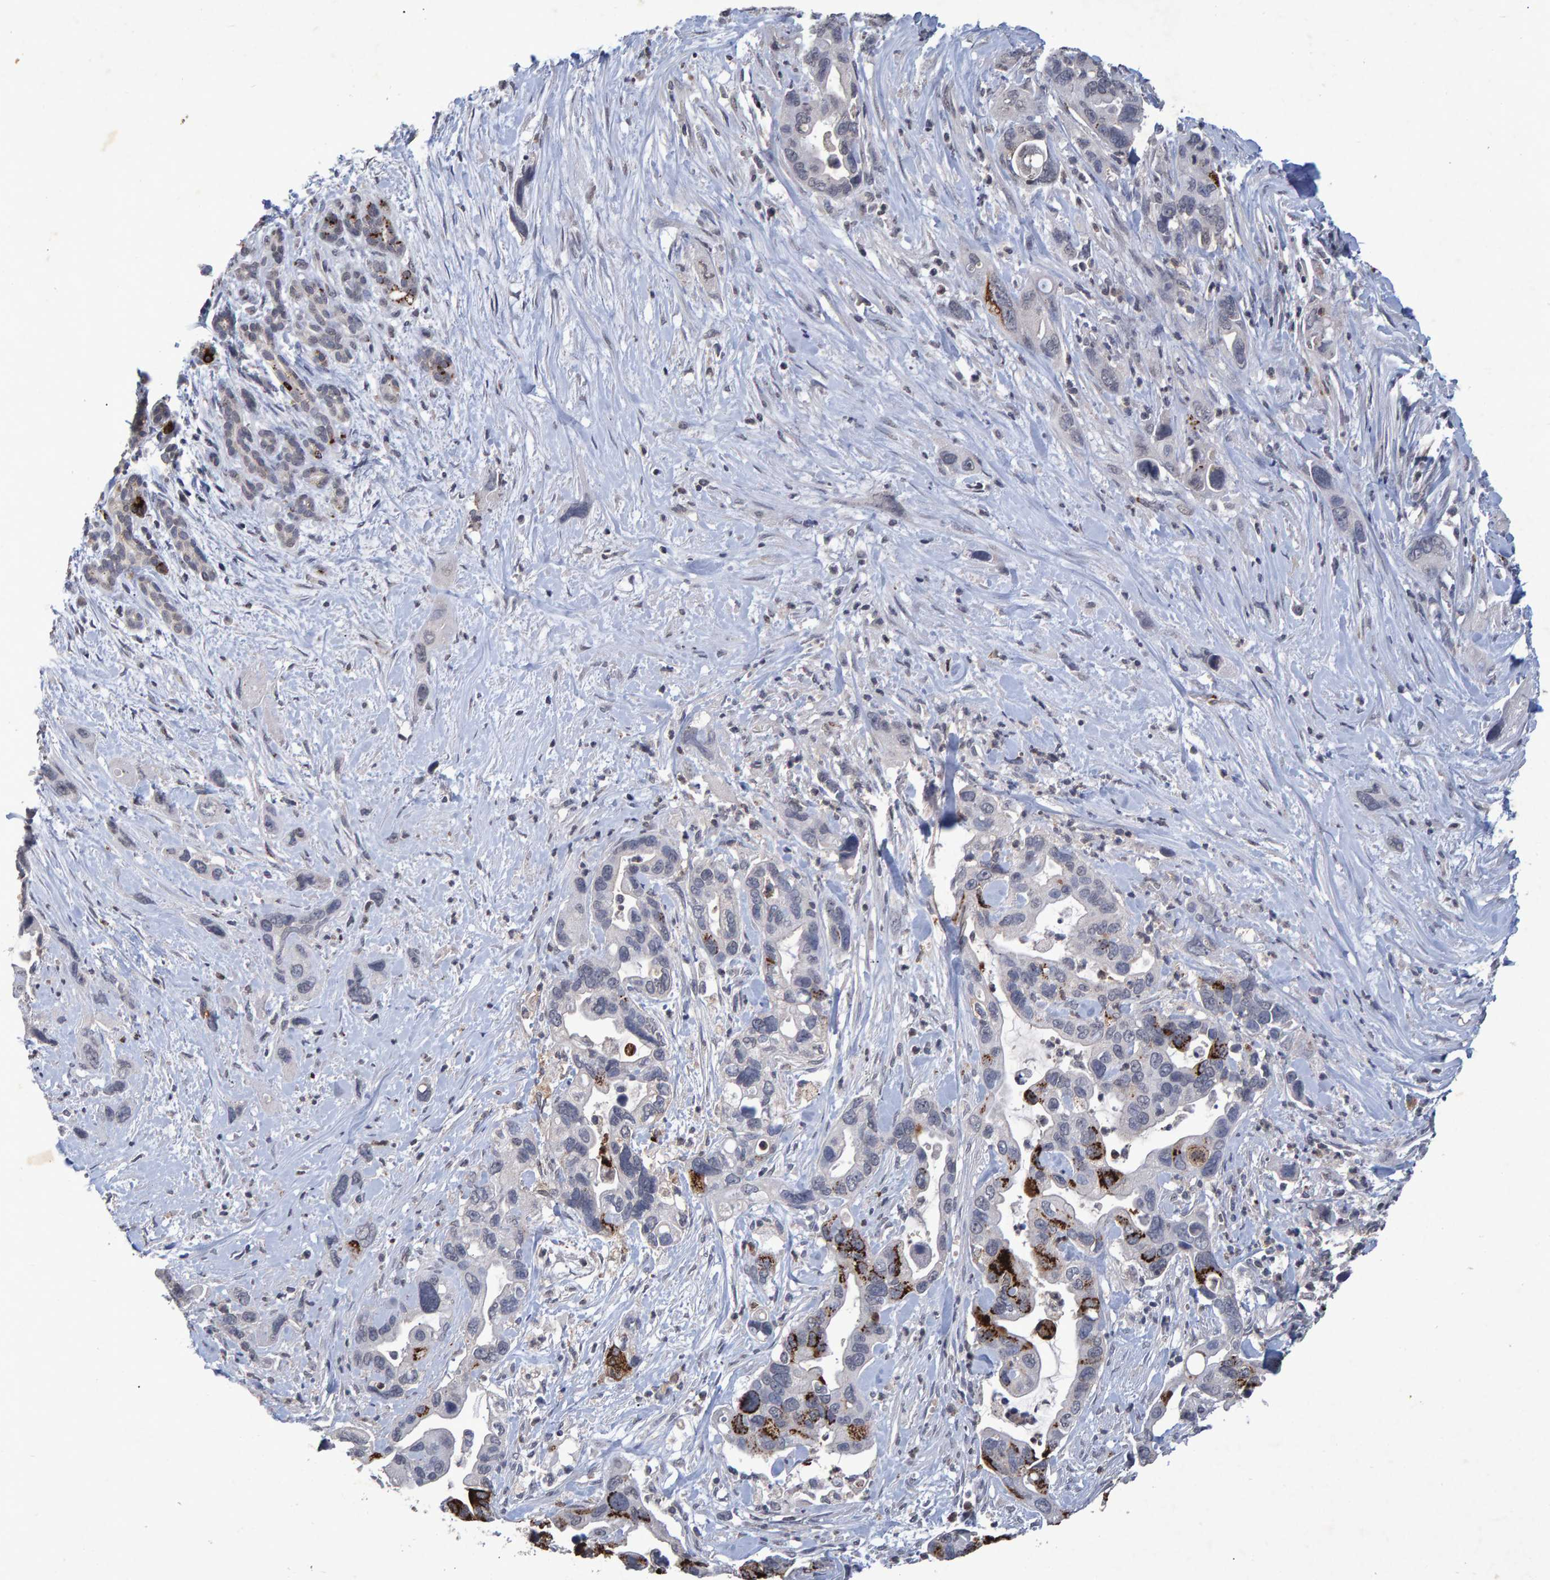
{"staining": {"intensity": "strong", "quantity": "<25%", "location": "cytoplasmic/membranous"}, "tissue": "pancreatic cancer", "cell_type": "Tumor cells", "image_type": "cancer", "snomed": [{"axis": "morphology", "description": "Adenocarcinoma, NOS"}, {"axis": "topography", "description": "Pancreas"}], "caption": "DAB (3,3'-diaminobenzidine) immunohistochemical staining of human adenocarcinoma (pancreatic) reveals strong cytoplasmic/membranous protein expression in approximately <25% of tumor cells.", "gene": "GALC", "patient": {"sex": "female", "age": 70}}